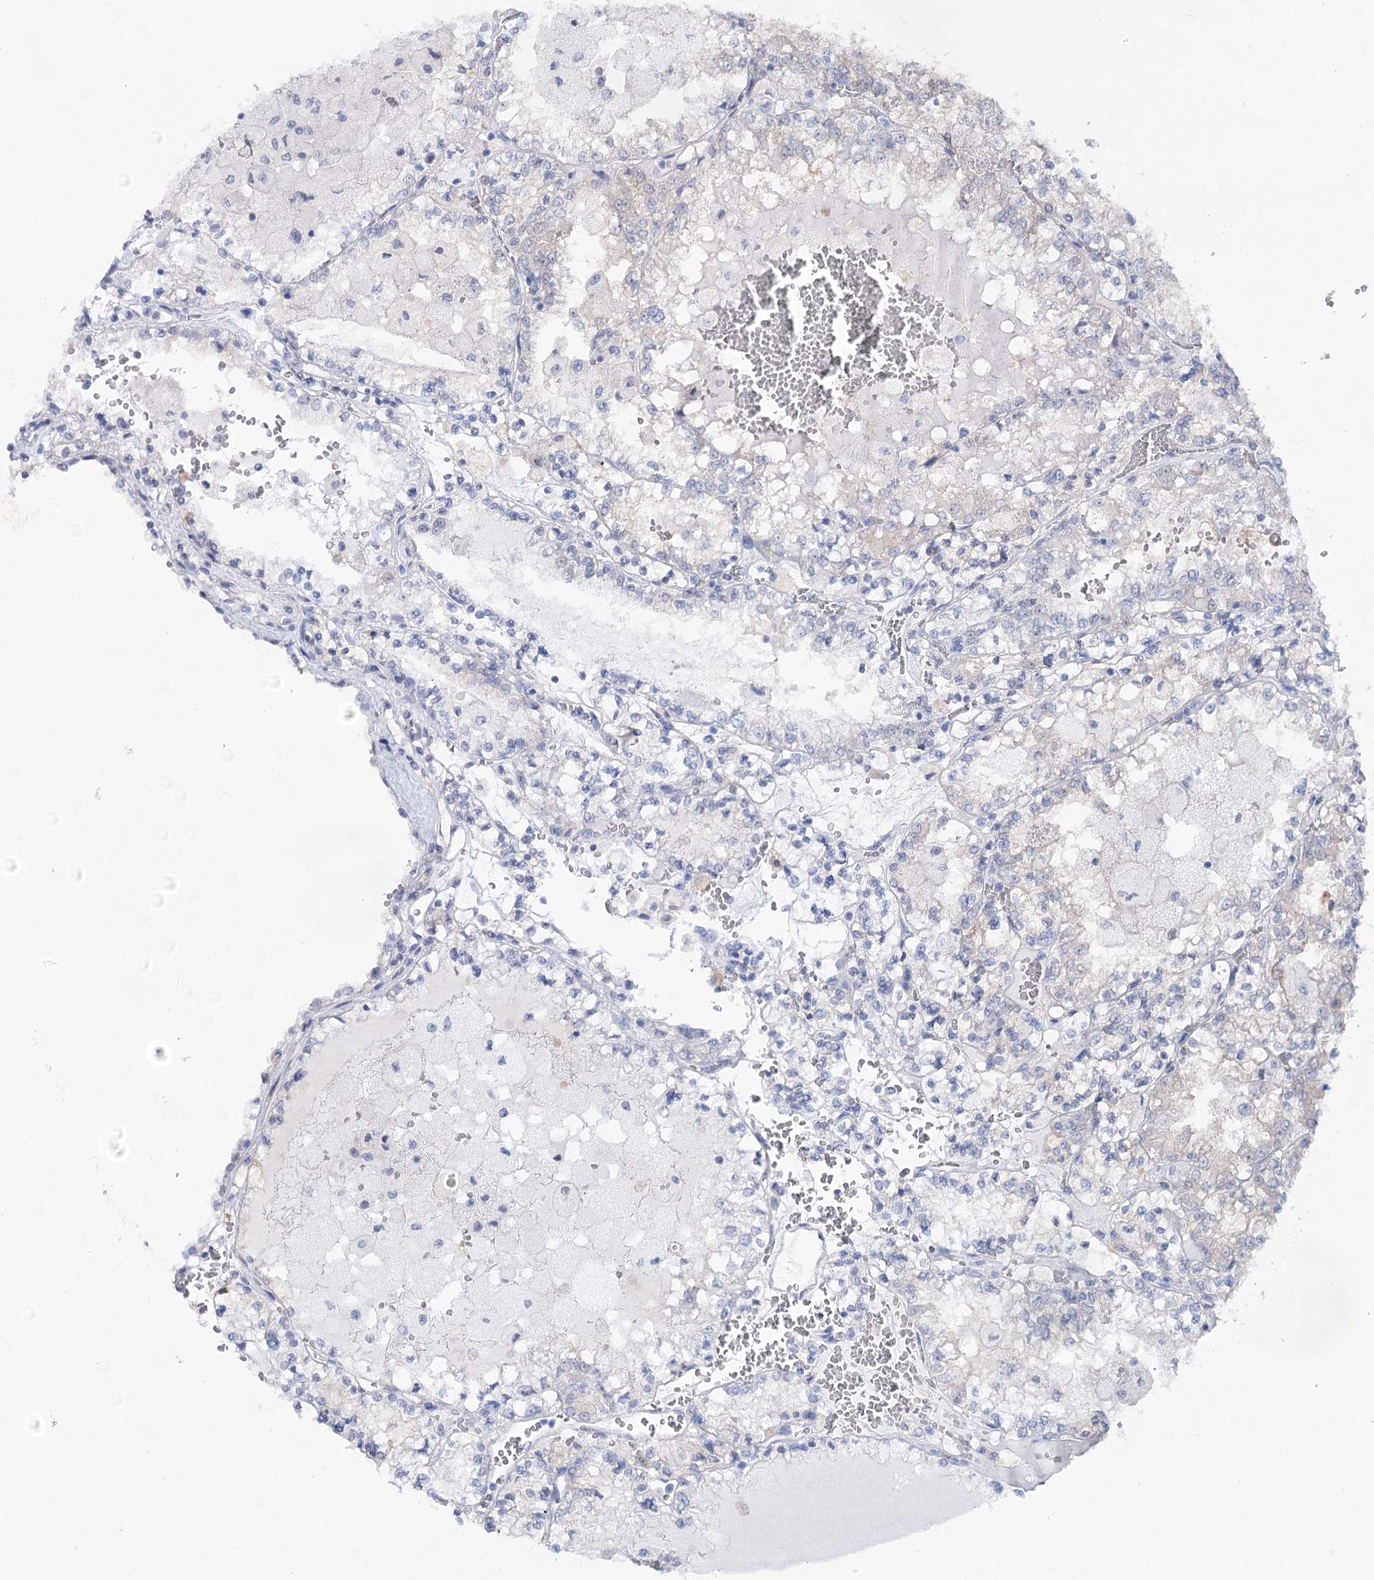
{"staining": {"intensity": "negative", "quantity": "none", "location": "none"}, "tissue": "renal cancer", "cell_type": "Tumor cells", "image_type": "cancer", "snomed": [{"axis": "morphology", "description": "Adenocarcinoma, NOS"}, {"axis": "topography", "description": "Kidney"}], "caption": "Immunohistochemistry (IHC) of human renal cancer (adenocarcinoma) reveals no staining in tumor cells. (DAB immunohistochemistry (IHC) with hematoxylin counter stain).", "gene": "UGDH", "patient": {"sex": "female", "age": 56}}